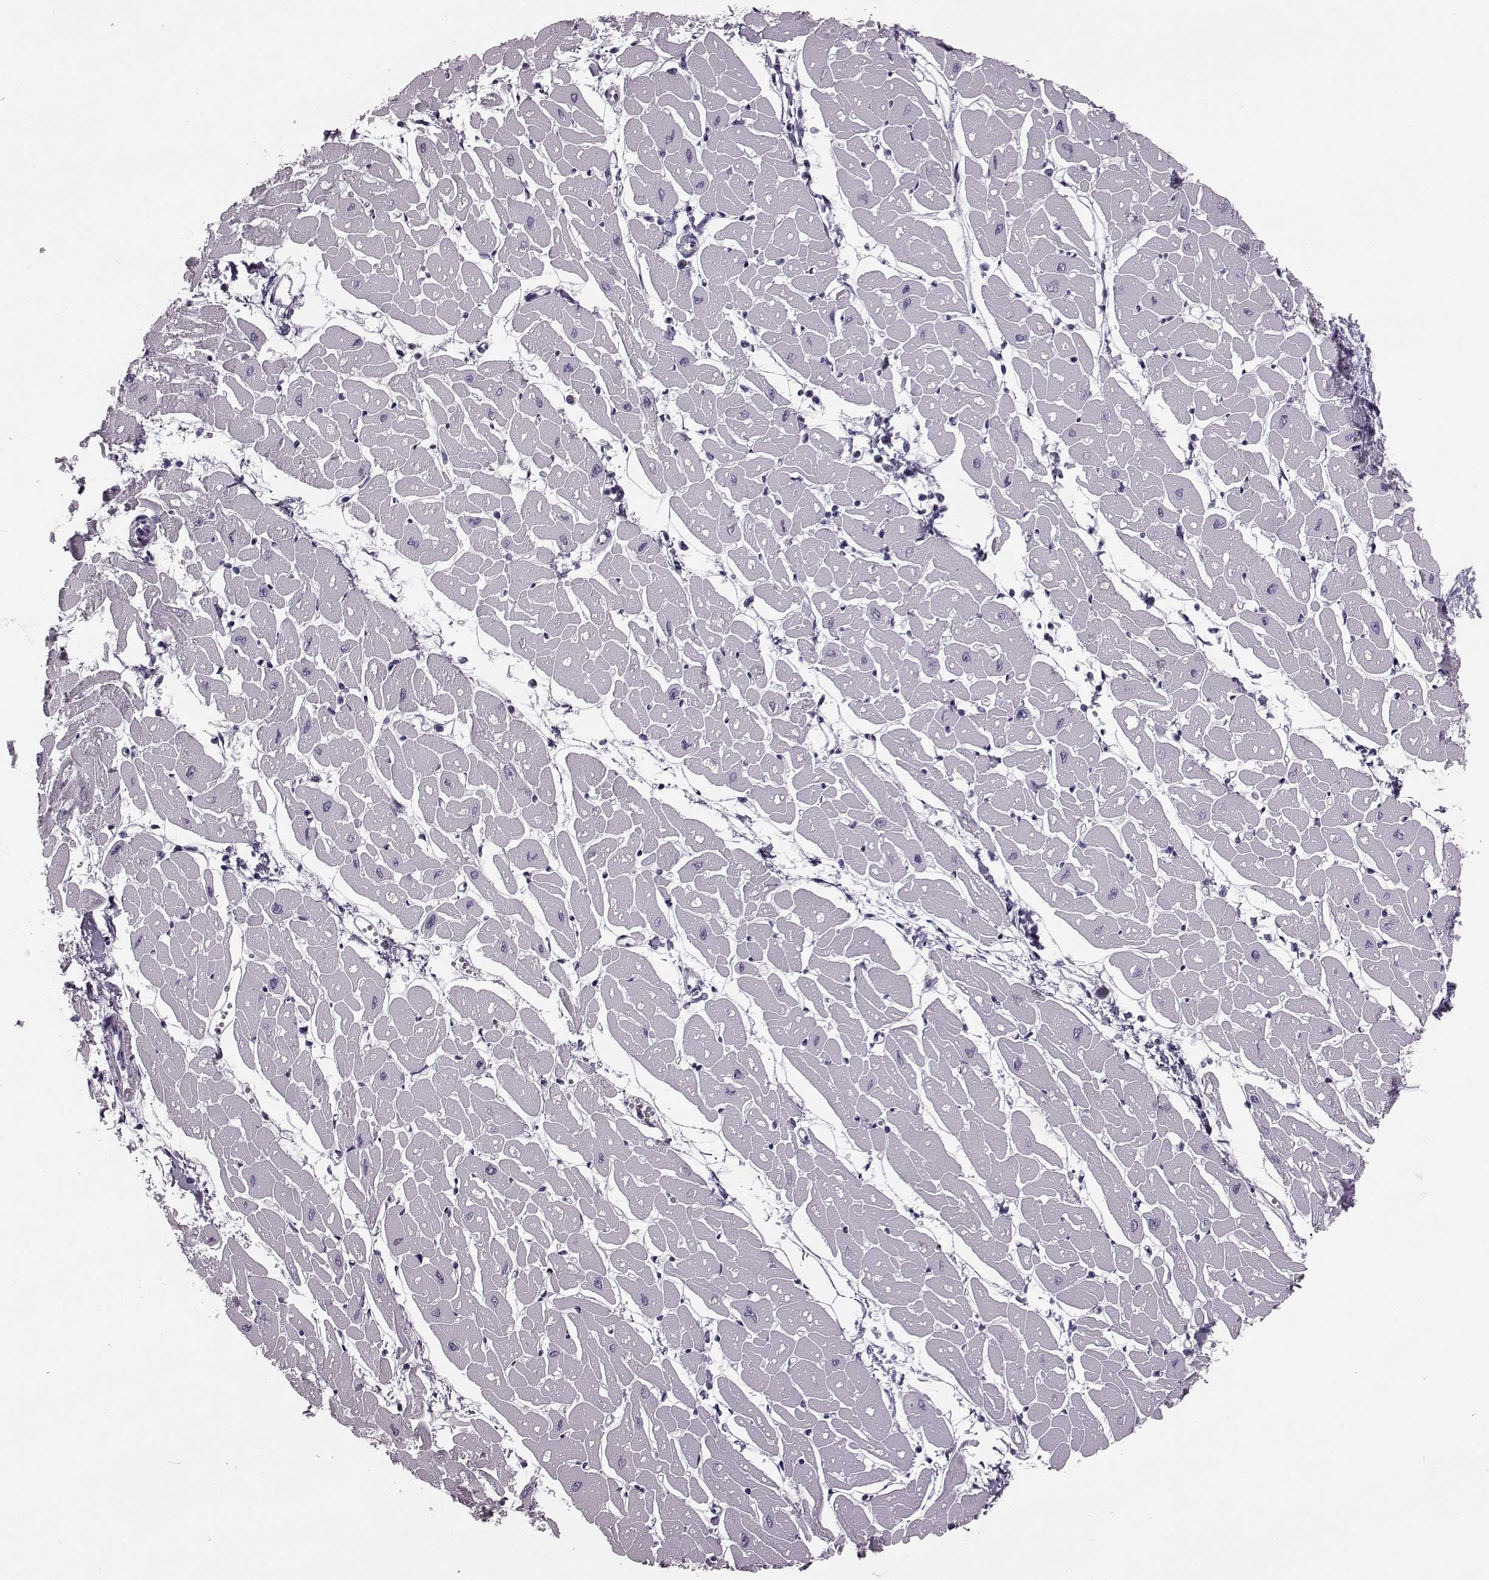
{"staining": {"intensity": "negative", "quantity": "none", "location": "none"}, "tissue": "heart muscle", "cell_type": "Cardiomyocytes", "image_type": "normal", "snomed": [{"axis": "morphology", "description": "Normal tissue, NOS"}, {"axis": "topography", "description": "Heart"}], "caption": "Micrograph shows no protein positivity in cardiomyocytes of unremarkable heart muscle. The staining is performed using DAB brown chromogen with nuclei counter-stained in using hematoxylin.", "gene": "JSRP1", "patient": {"sex": "male", "age": 57}}